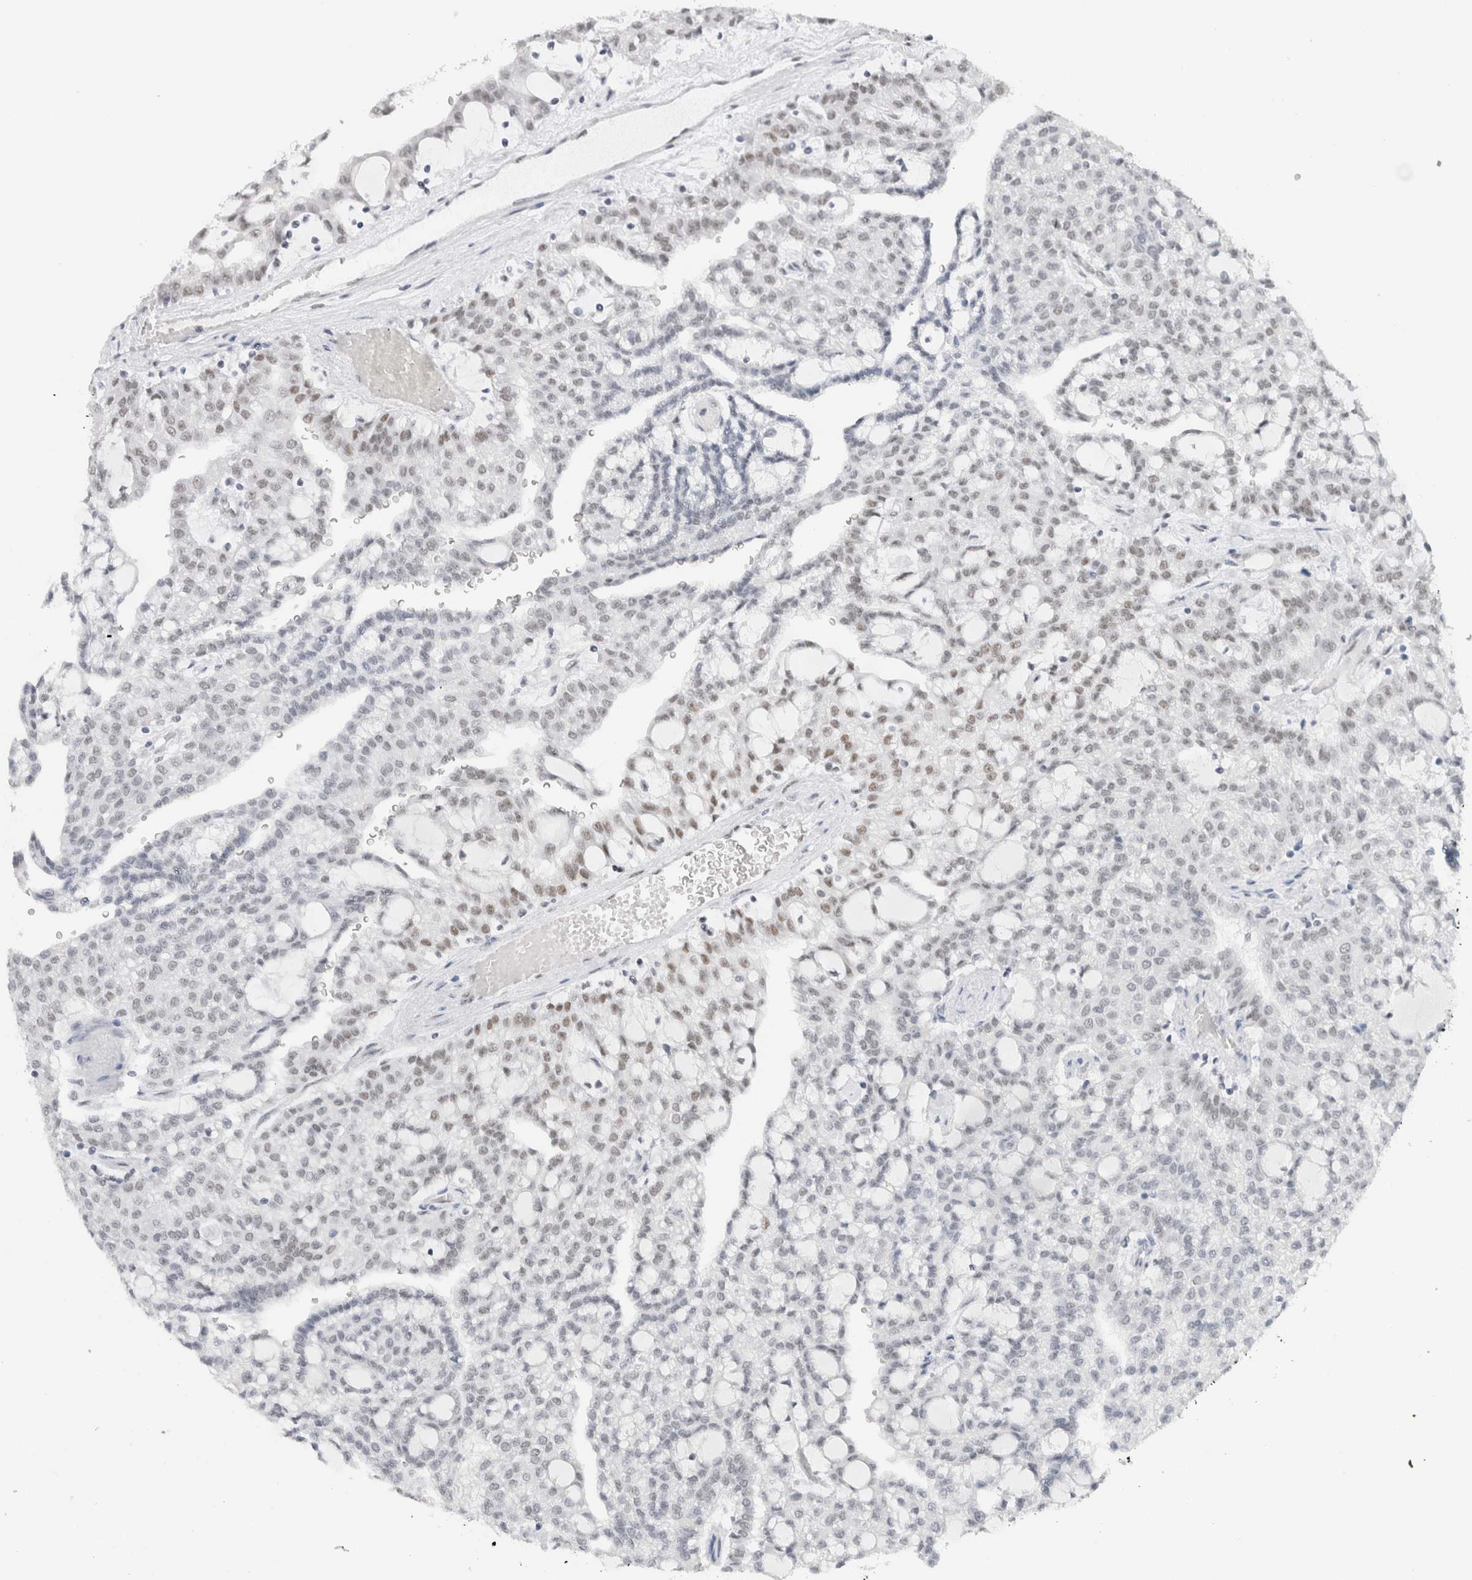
{"staining": {"intensity": "weak", "quantity": "25%-75%", "location": "nuclear"}, "tissue": "renal cancer", "cell_type": "Tumor cells", "image_type": "cancer", "snomed": [{"axis": "morphology", "description": "Adenocarcinoma, NOS"}, {"axis": "topography", "description": "Kidney"}], "caption": "Tumor cells demonstrate low levels of weak nuclear staining in about 25%-75% of cells in adenocarcinoma (renal).", "gene": "COPS7A", "patient": {"sex": "male", "age": 63}}